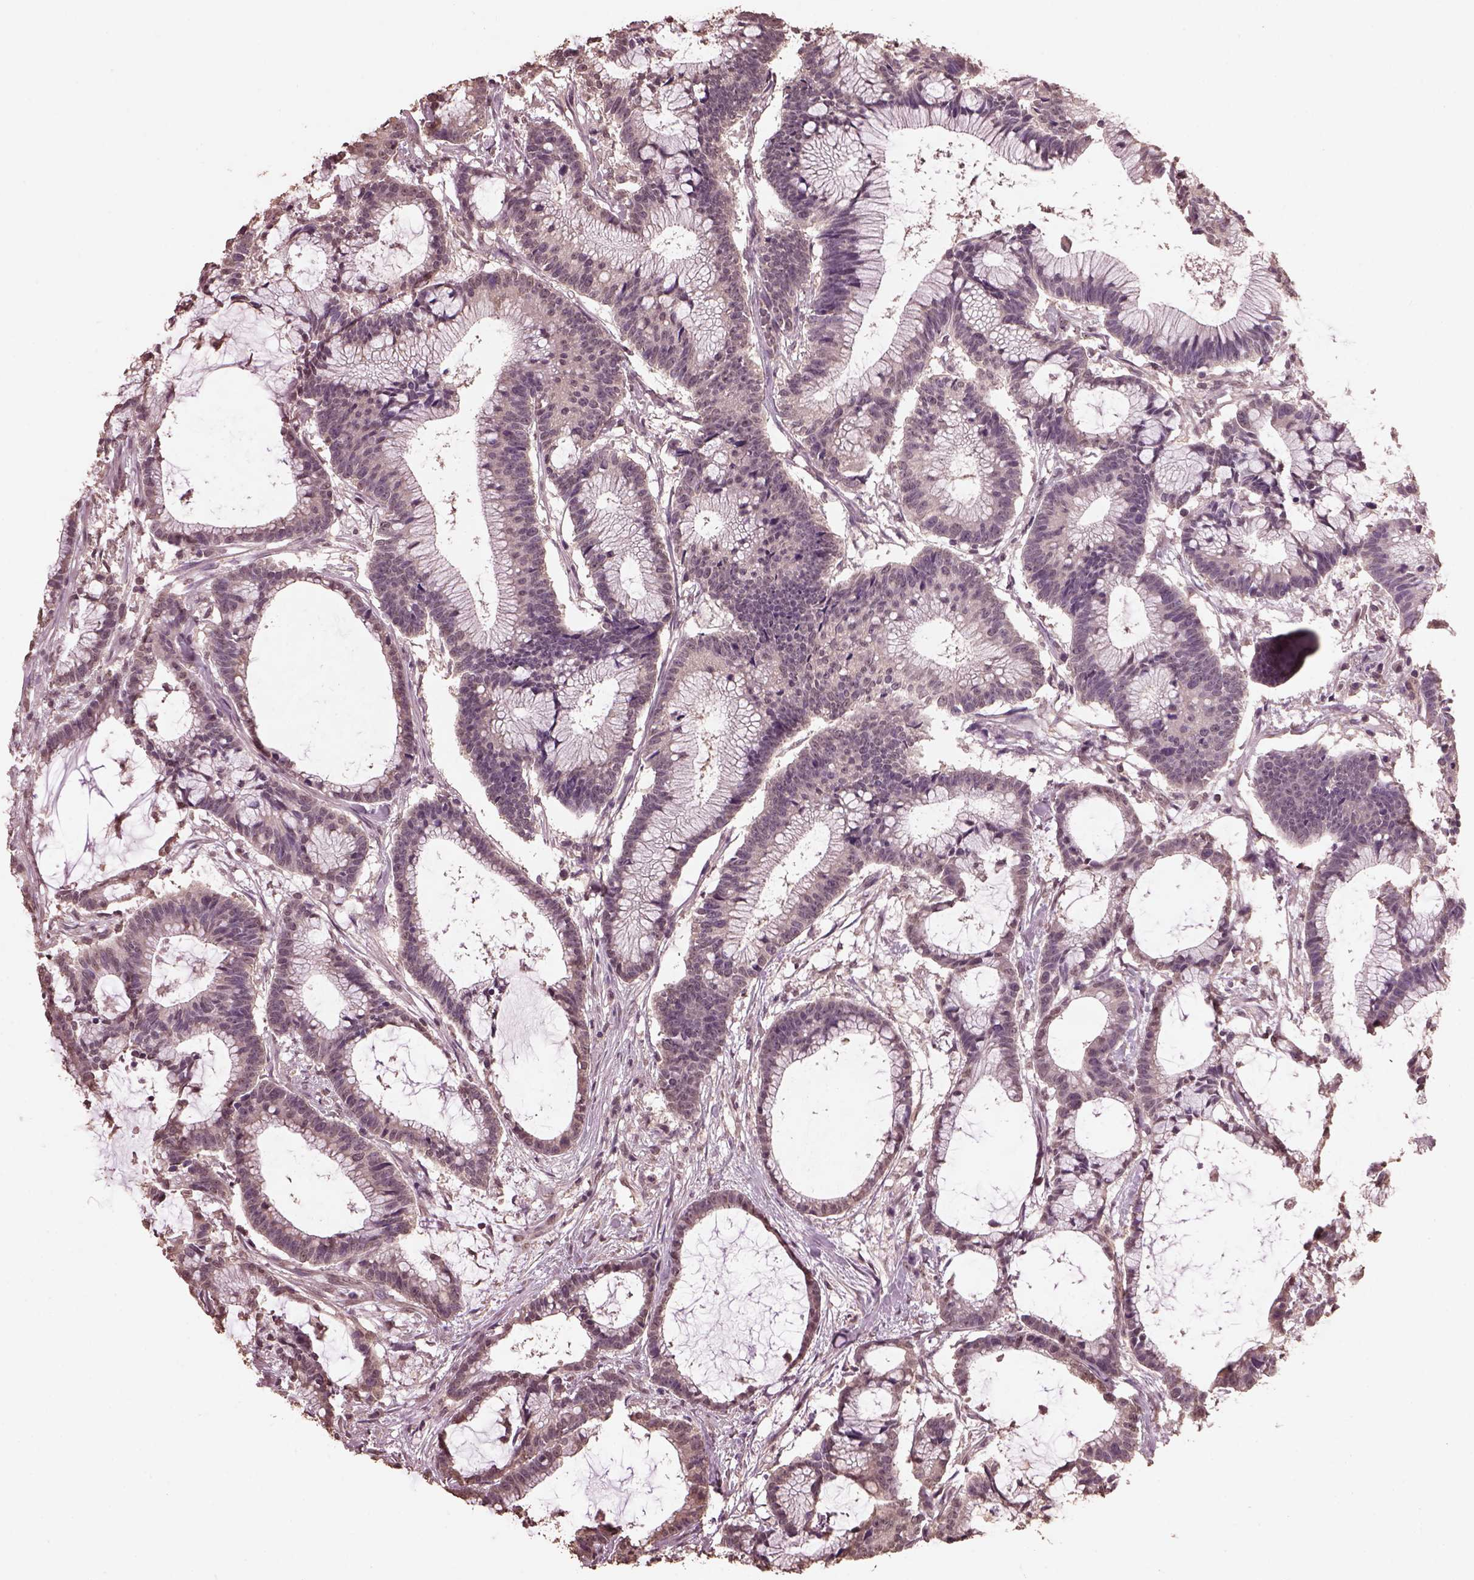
{"staining": {"intensity": "negative", "quantity": "none", "location": "none"}, "tissue": "colorectal cancer", "cell_type": "Tumor cells", "image_type": "cancer", "snomed": [{"axis": "morphology", "description": "Adenocarcinoma, NOS"}, {"axis": "topography", "description": "Colon"}], "caption": "There is no significant expression in tumor cells of colorectal cancer (adenocarcinoma).", "gene": "CPT1C", "patient": {"sex": "female", "age": 78}}